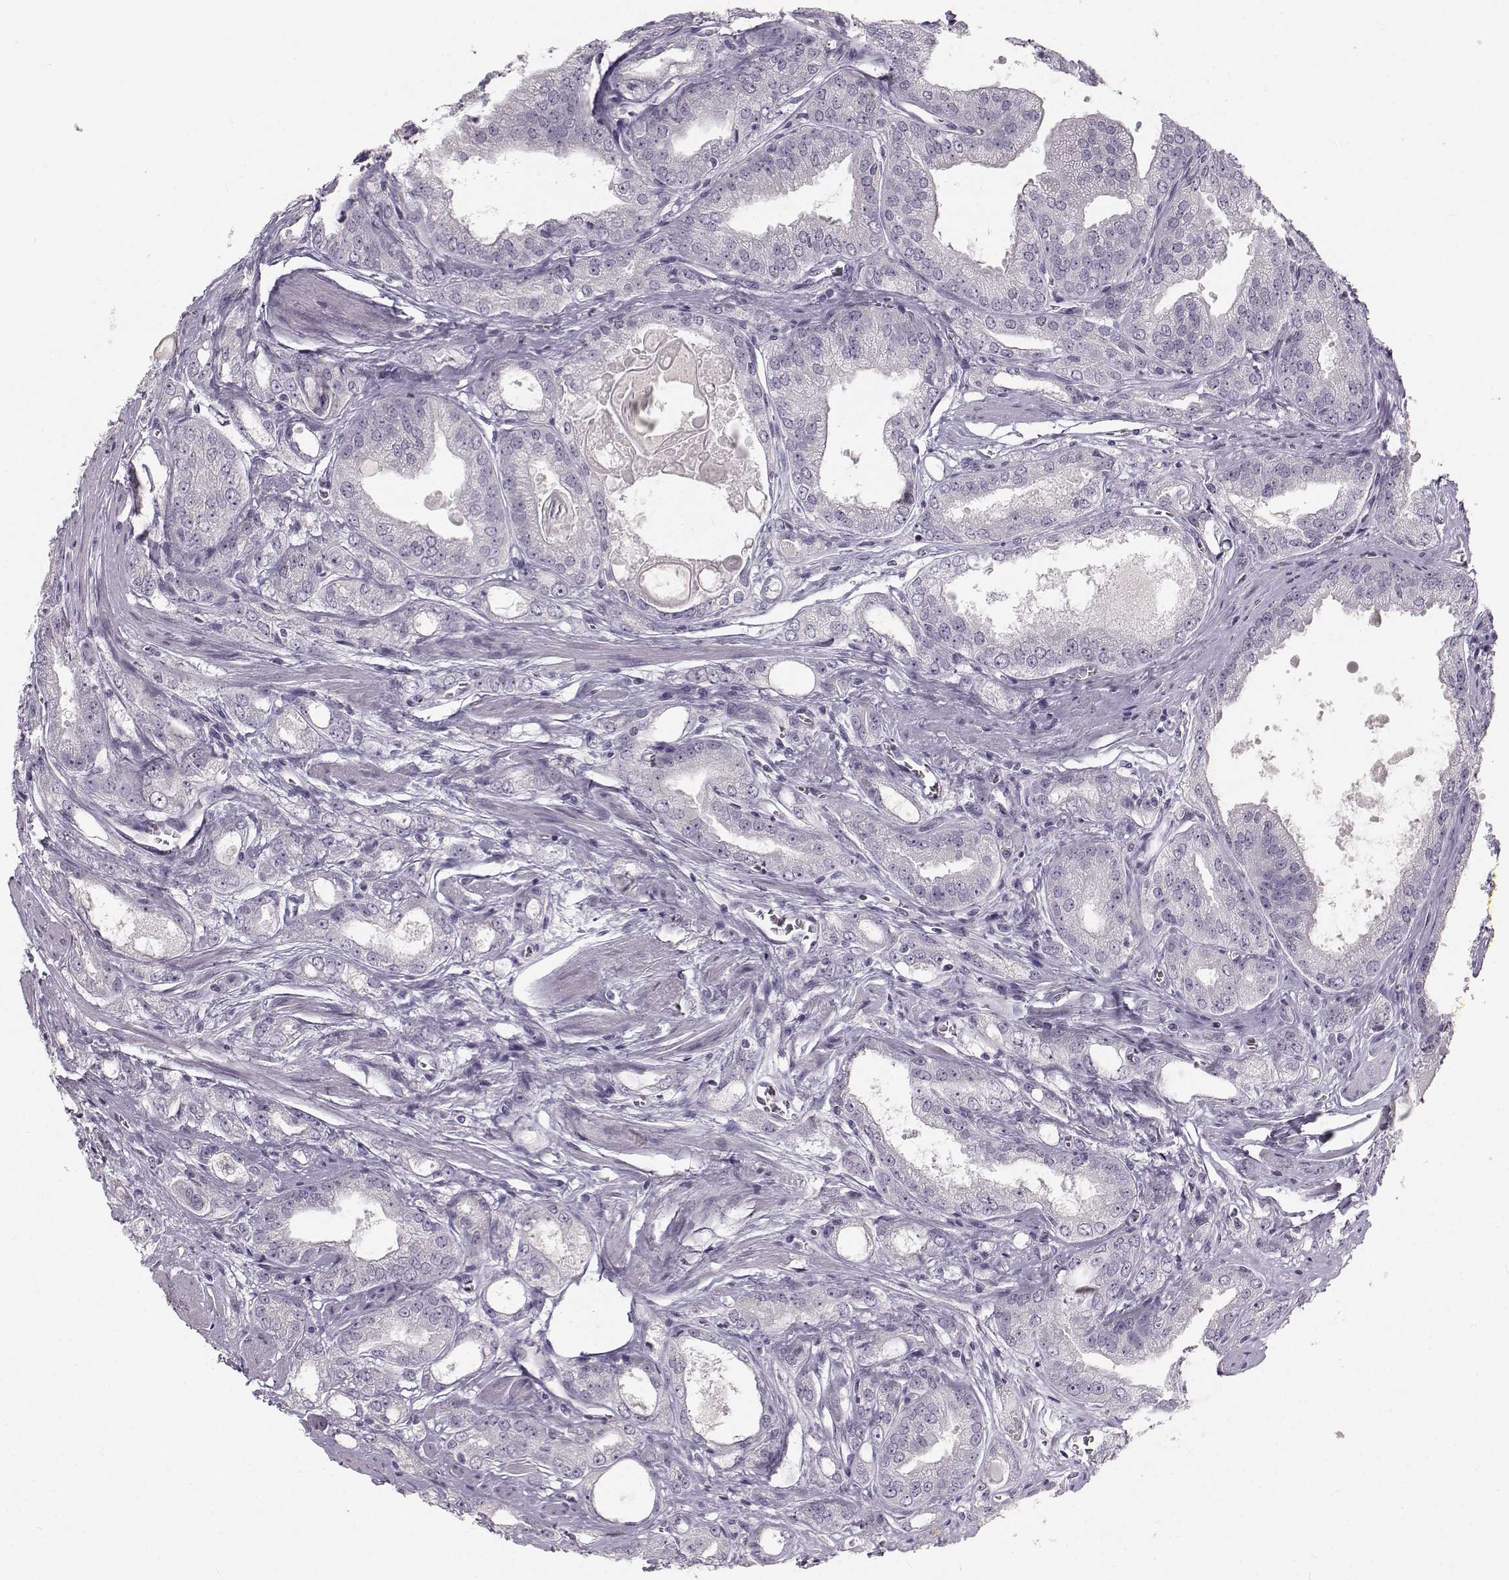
{"staining": {"intensity": "negative", "quantity": "none", "location": "none"}, "tissue": "prostate cancer", "cell_type": "Tumor cells", "image_type": "cancer", "snomed": [{"axis": "morphology", "description": "Adenocarcinoma, NOS"}, {"axis": "morphology", "description": "Adenocarcinoma, High grade"}, {"axis": "topography", "description": "Prostate"}], "caption": "DAB immunohistochemical staining of human adenocarcinoma (high-grade) (prostate) demonstrates no significant positivity in tumor cells.", "gene": "OIP5", "patient": {"sex": "male", "age": 70}}